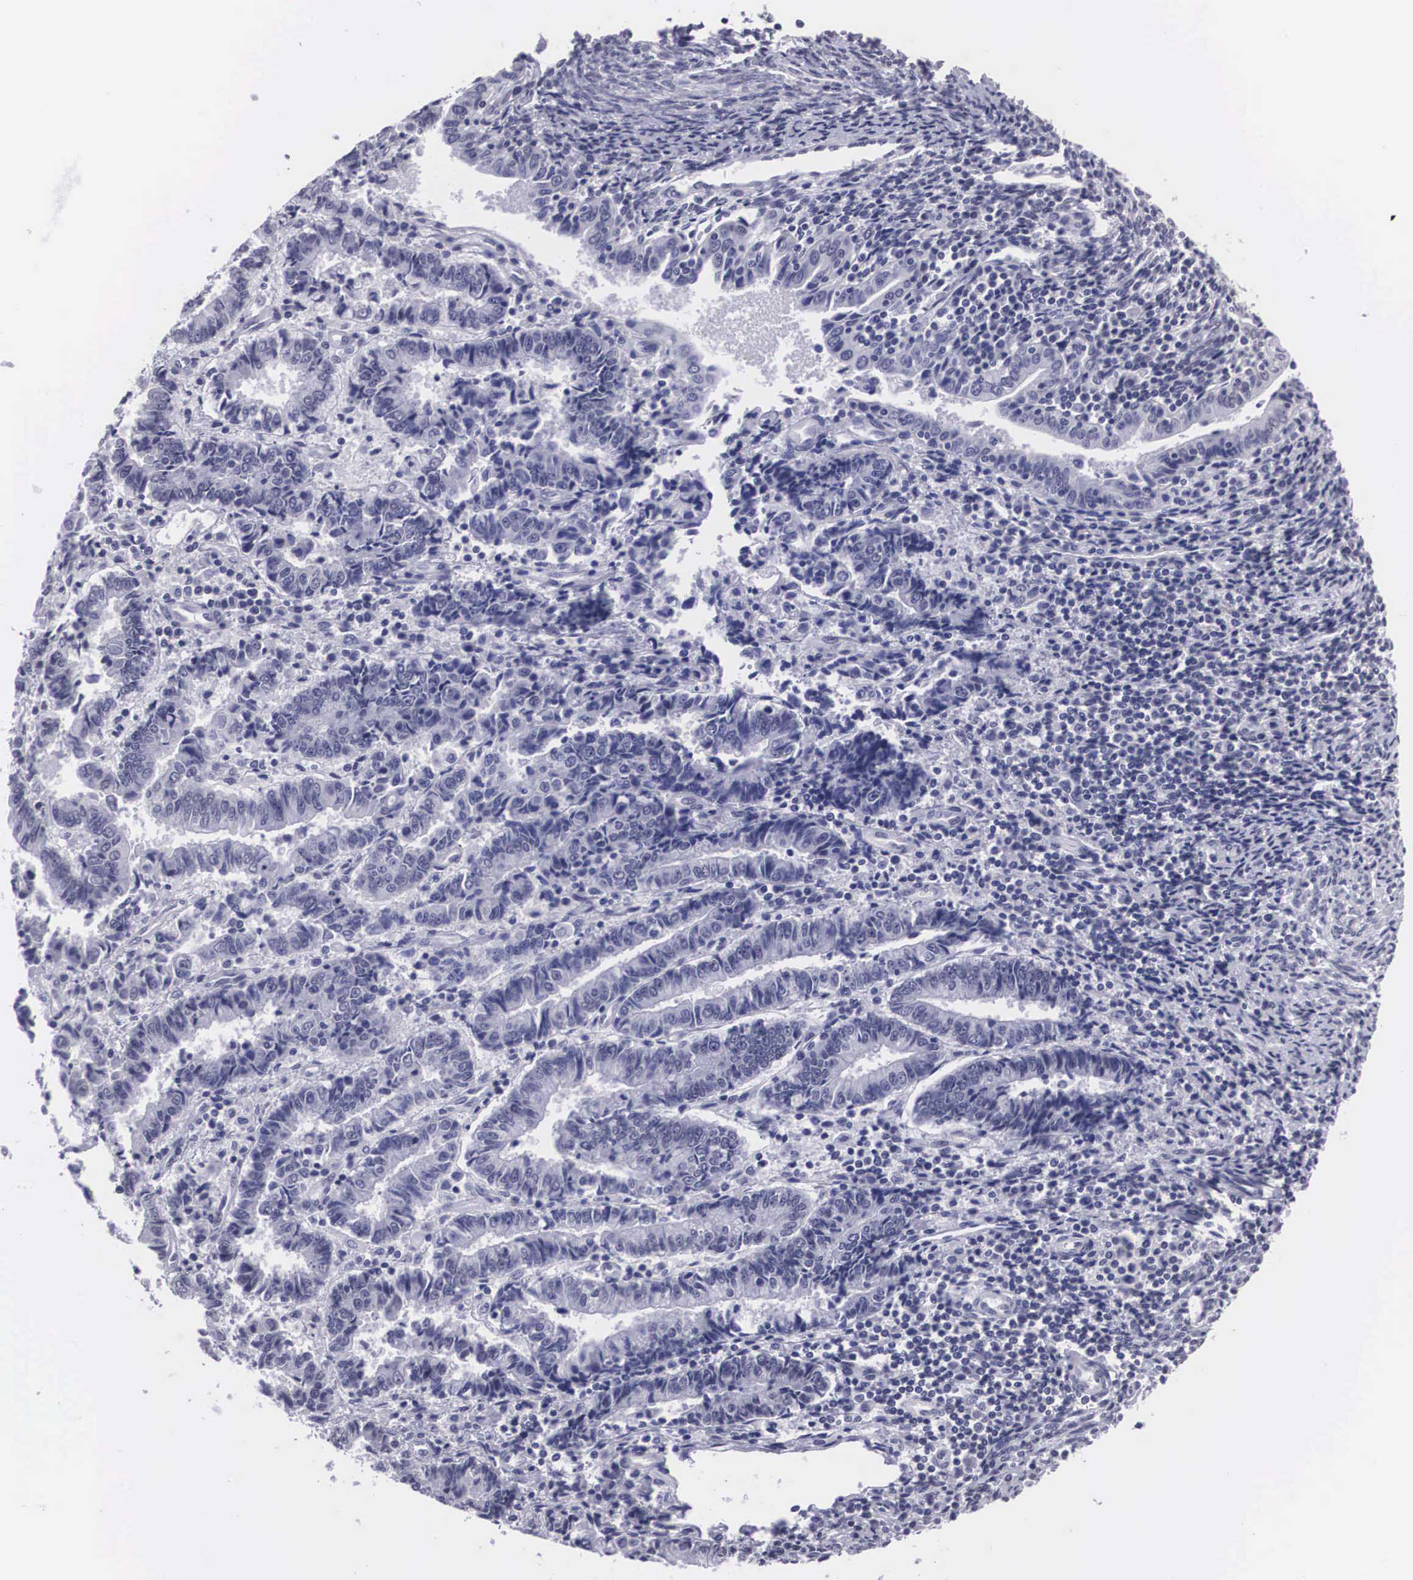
{"staining": {"intensity": "negative", "quantity": "none", "location": "none"}, "tissue": "endometrial cancer", "cell_type": "Tumor cells", "image_type": "cancer", "snomed": [{"axis": "morphology", "description": "Adenocarcinoma, NOS"}, {"axis": "topography", "description": "Endometrium"}], "caption": "Immunohistochemical staining of endometrial cancer displays no significant staining in tumor cells. (Brightfield microscopy of DAB (3,3'-diaminobenzidine) IHC at high magnification).", "gene": "C22orf31", "patient": {"sex": "female", "age": 75}}